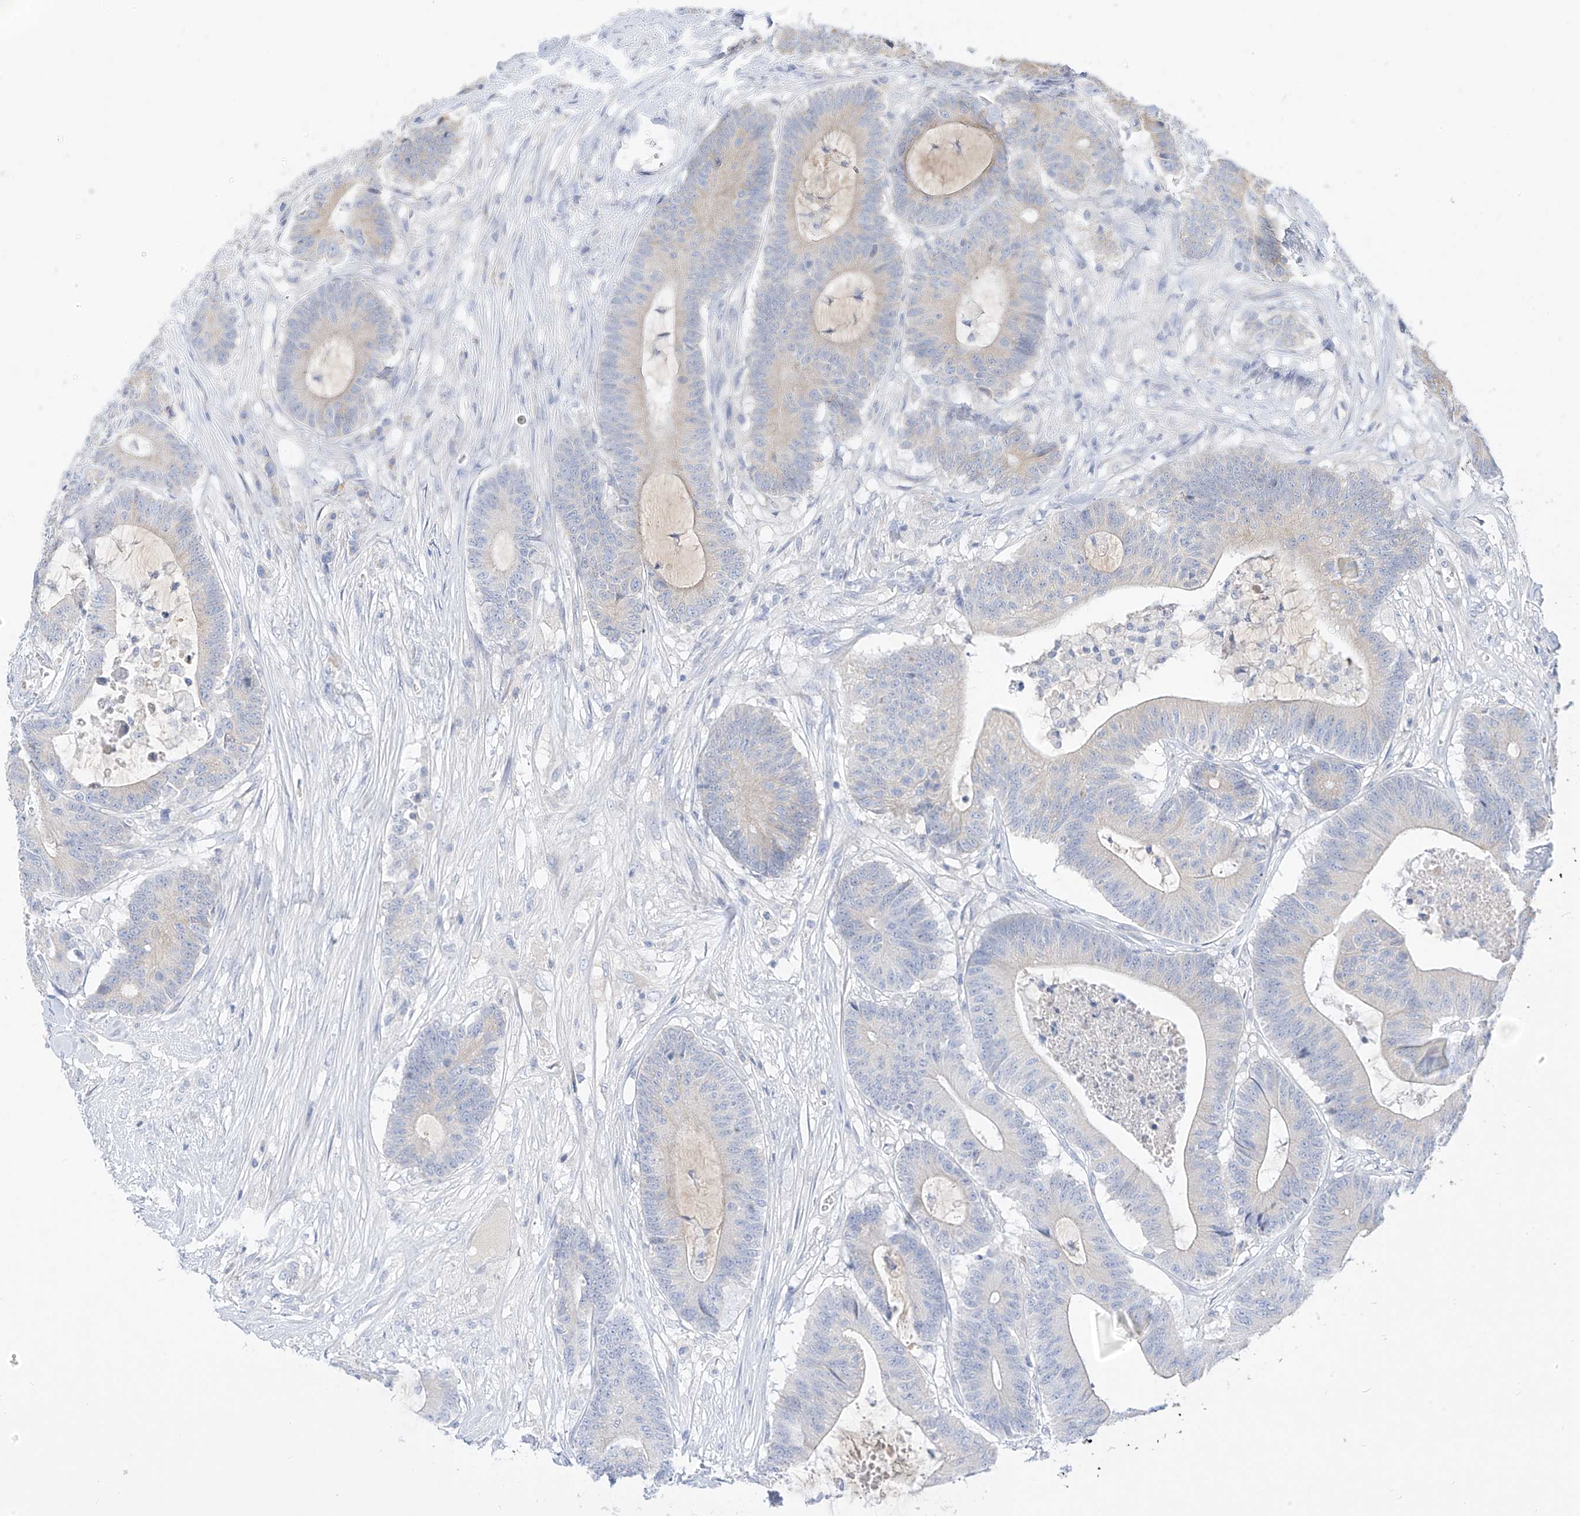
{"staining": {"intensity": "negative", "quantity": "none", "location": "none"}, "tissue": "colorectal cancer", "cell_type": "Tumor cells", "image_type": "cancer", "snomed": [{"axis": "morphology", "description": "Adenocarcinoma, NOS"}, {"axis": "topography", "description": "Colon"}], "caption": "The micrograph shows no staining of tumor cells in colorectal adenocarcinoma. Brightfield microscopy of IHC stained with DAB (brown) and hematoxylin (blue), captured at high magnification.", "gene": "RASA2", "patient": {"sex": "female", "age": 84}}